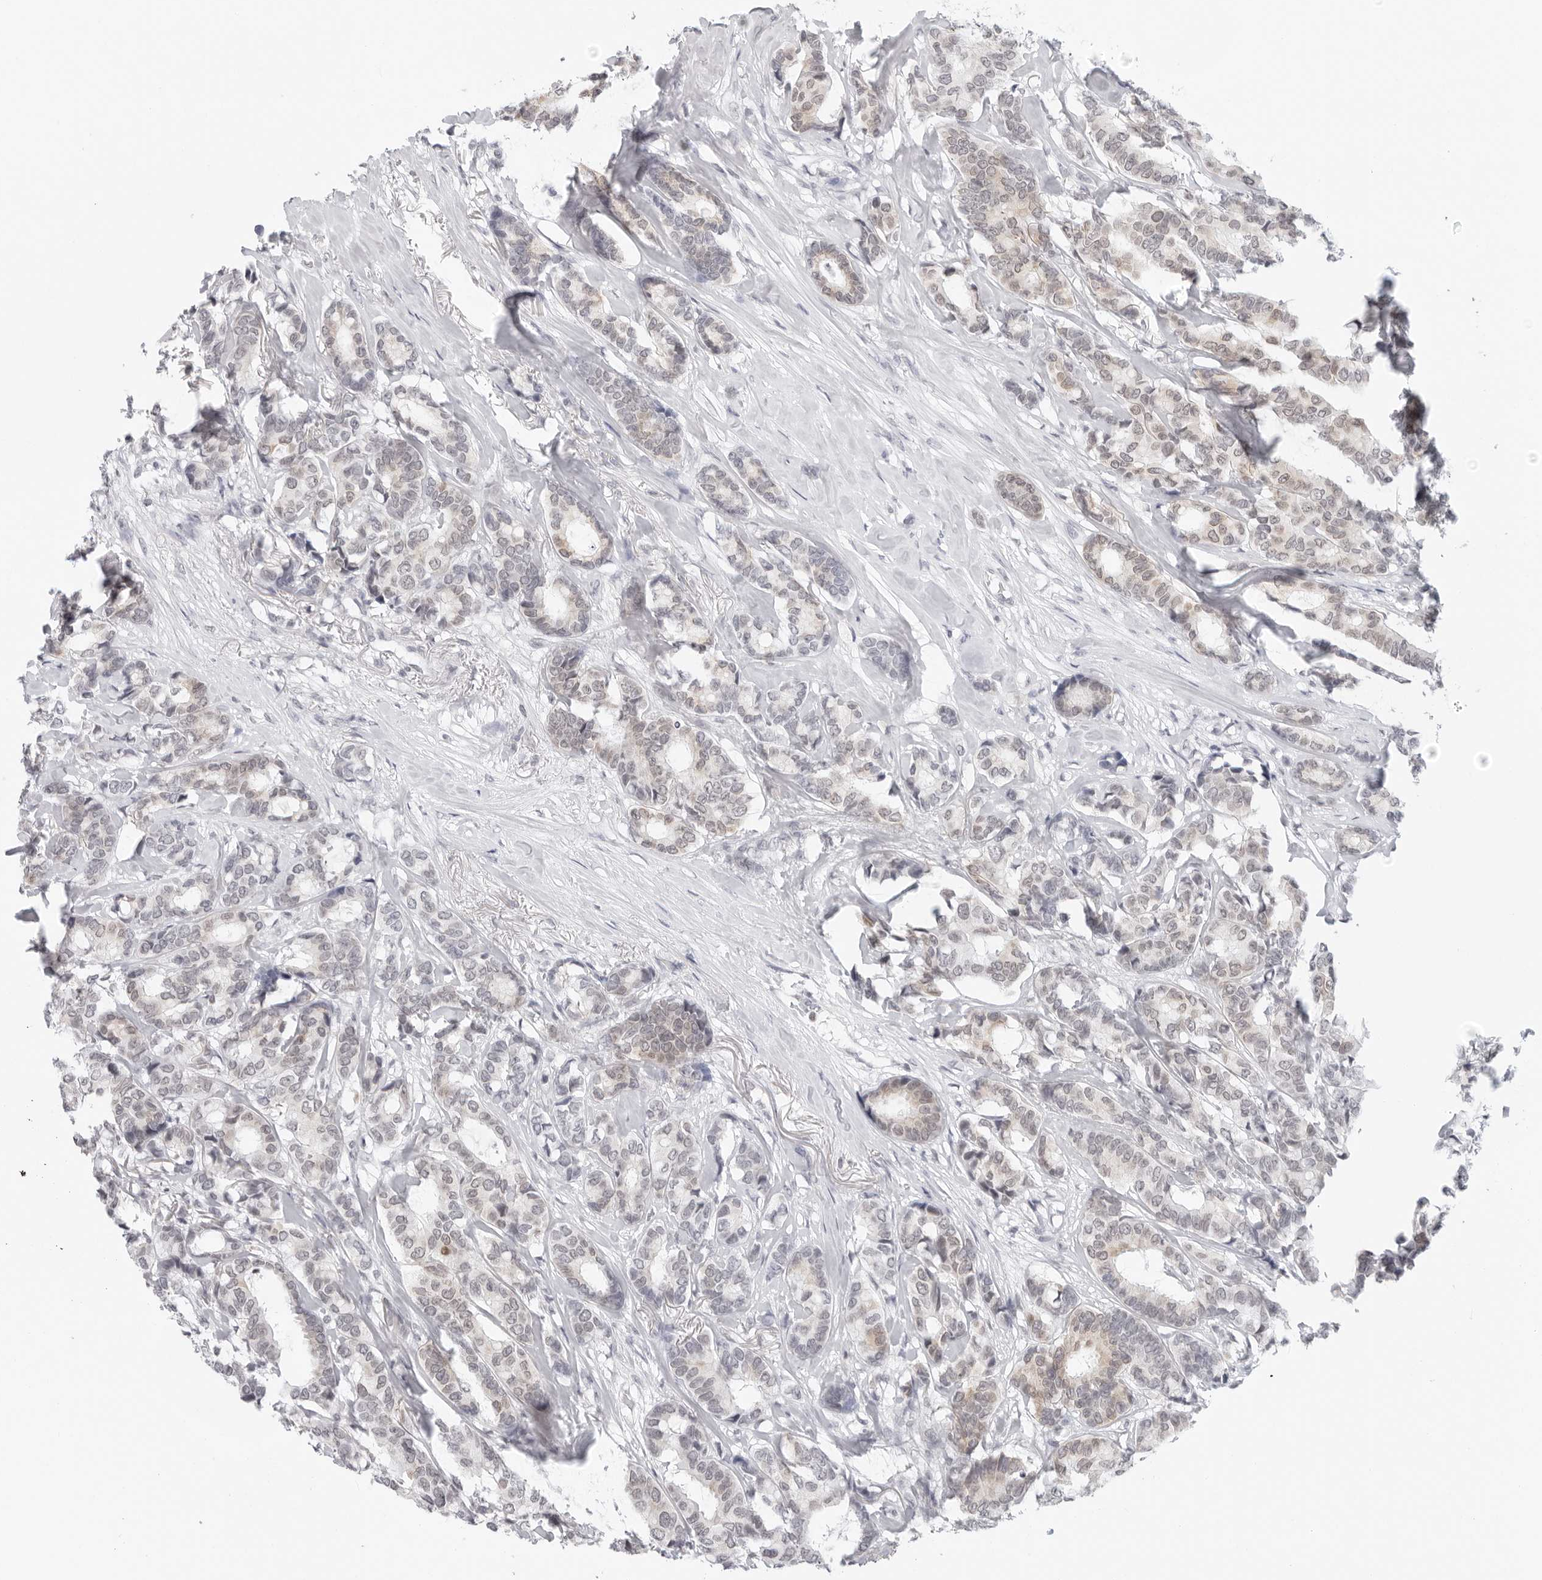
{"staining": {"intensity": "moderate", "quantity": "25%-75%", "location": "cytoplasmic/membranous"}, "tissue": "breast cancer", "cell_type": "Tumor cells", "image_type": "cancer", "snomed": [{"axis": "morphology", "description": "Duct carcinoma"}, {"axis": "topography", "description": "Breast"}], "caption": "The immunohistochemical stain labels moderate cytoplasmic/membranous staining in tumor cells of breast intraductal carcinoma tissue.", "gene": "FLG2", "patient": {"sex": "female", "age": 87}}